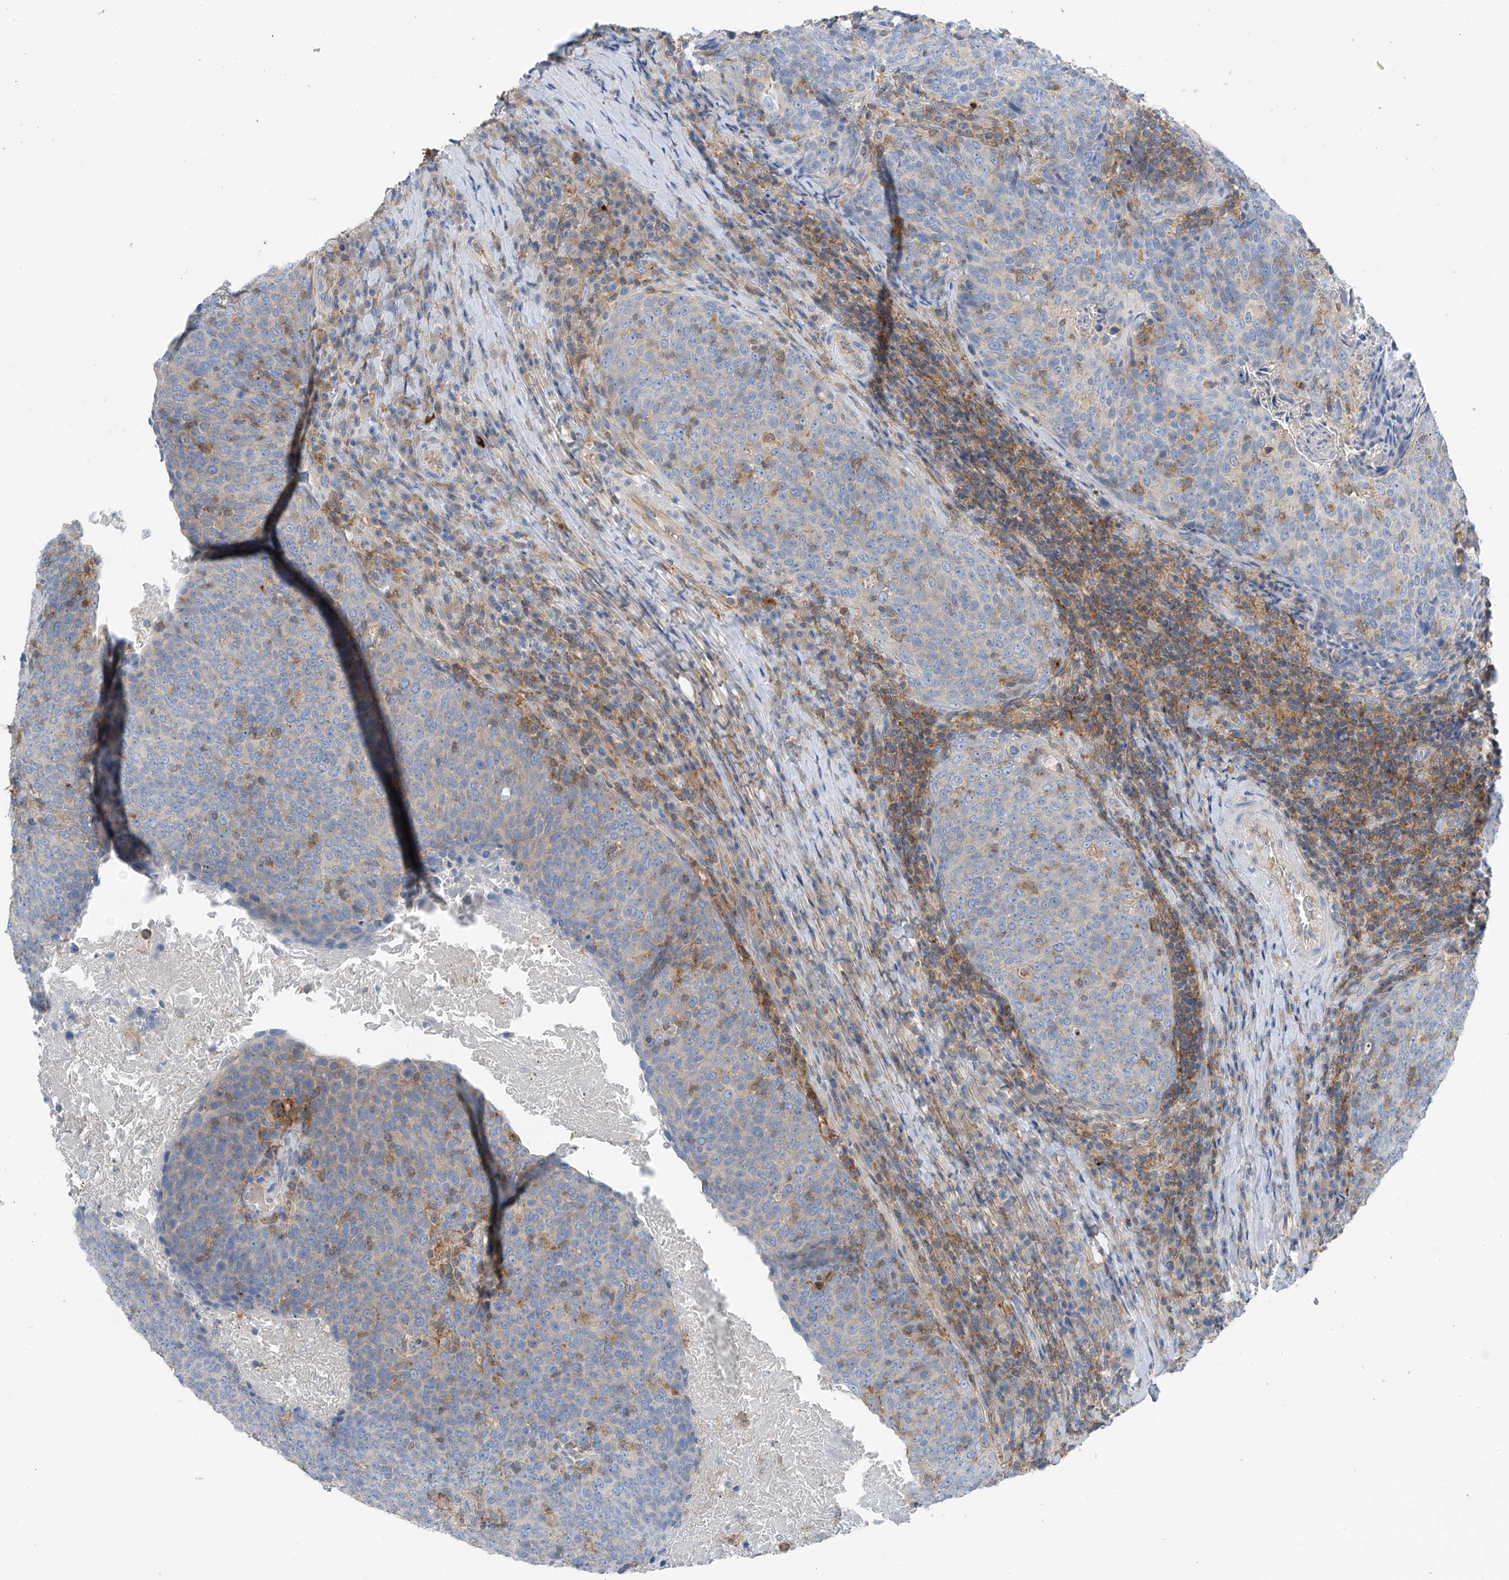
{"staining": {"intensity": "negative", "quantity": "none", "location": "none"}, "tissue": "head and neck cancer", "cell_type": "Tumor cells", "image_type": "cancer", "snomed": [{"axis": "morphology", "description": "Squamous cell carcinoma, NOS"}, {"axis": "morphology", "description": "Squamous cell carcinoma, metastatic, NOS"}, {"axis": "topography", "description": "Lymph node"}, {"axis": "topography", "description": "Head-Neck"}], "caption": "Immunohistochemistry (IHC) photomicrograph of neoplastic tissue: head and neck squamous cell carcinoma stained with DAB displays no significant protein positivity in tumor cells. Brightfield microscopy of IHC stained with DAB (brown) and hematoxylin (blue), captured at high magnification.", "gene": "NALCN", "patient": {"sex": "male", "age": 62}}